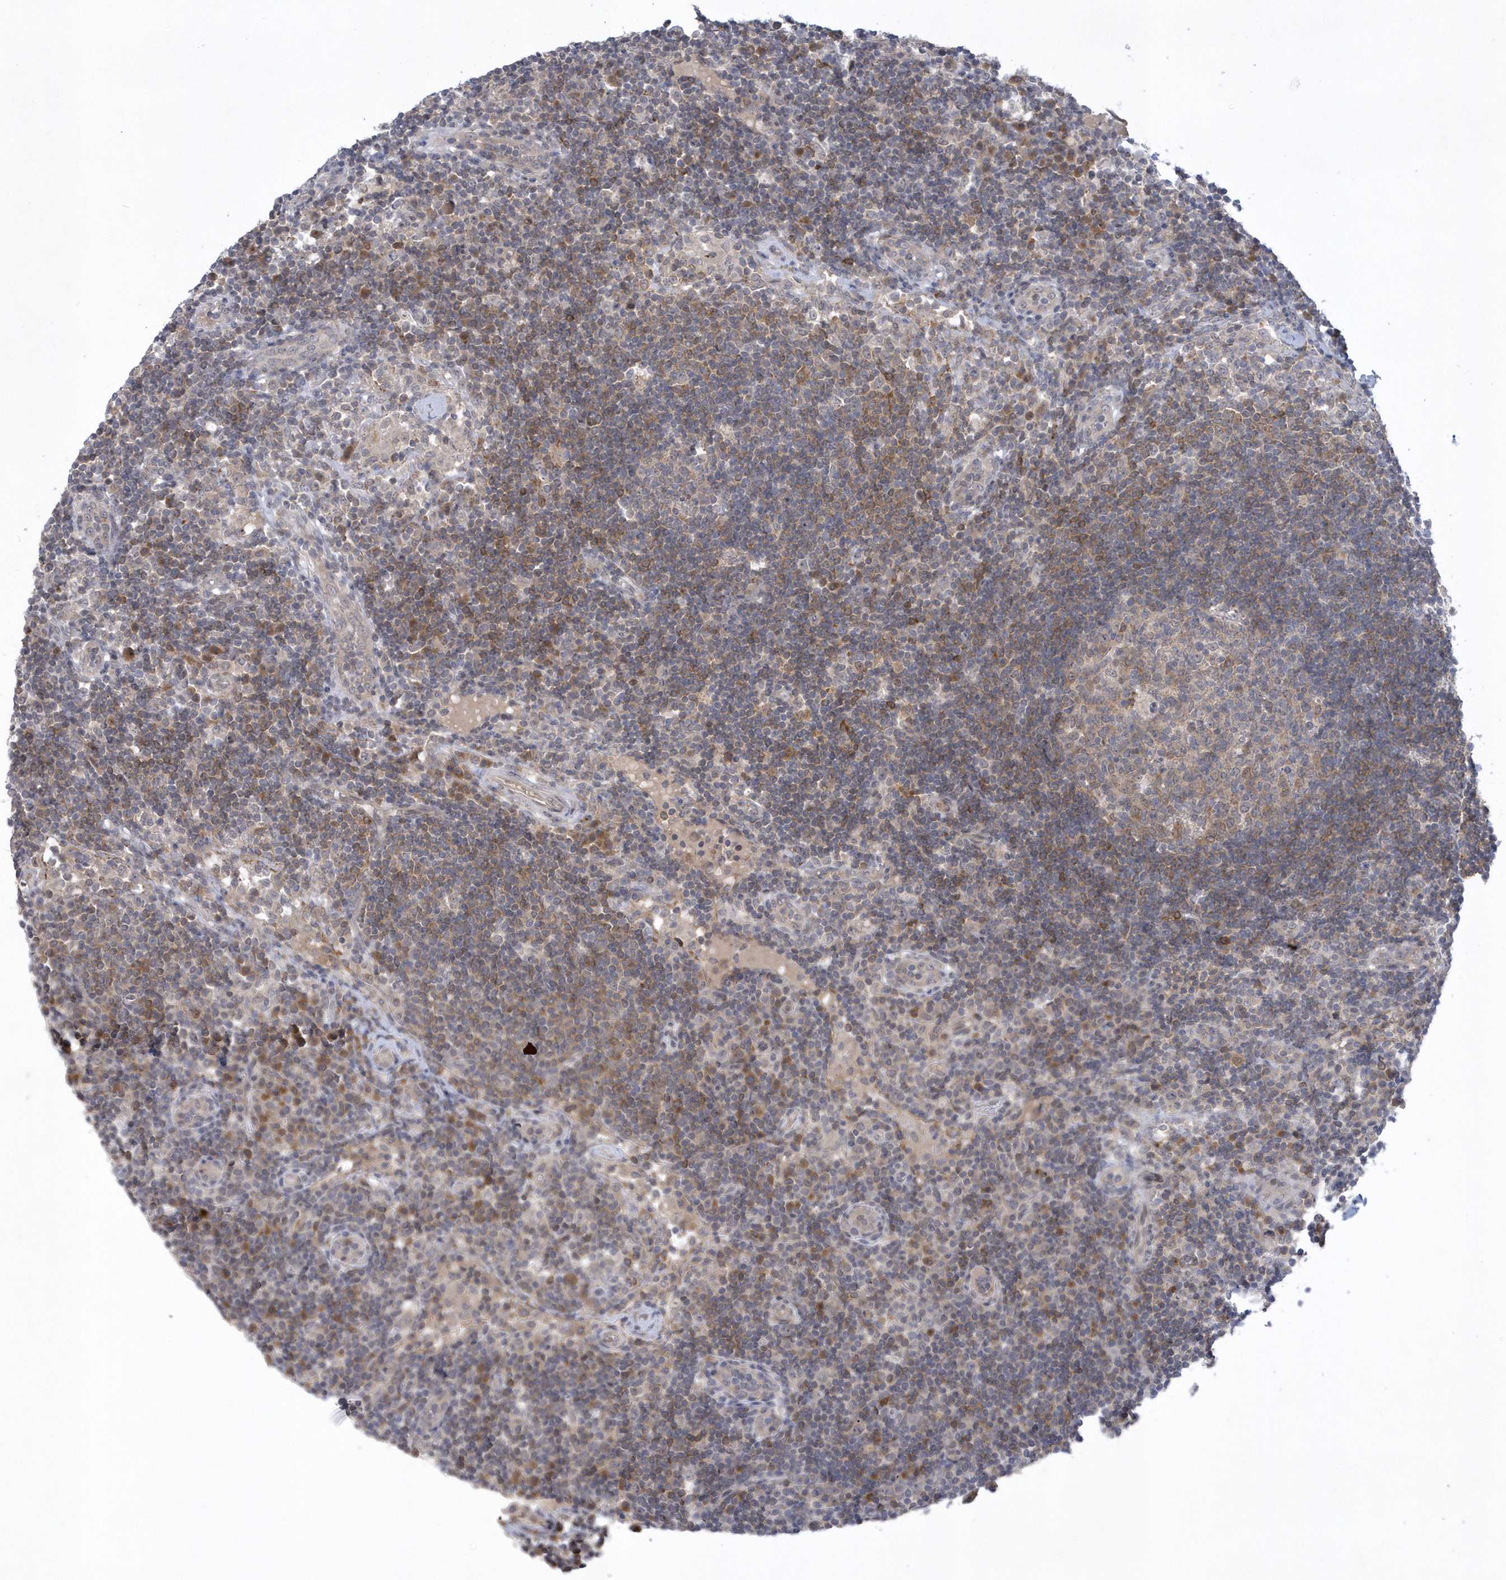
{"staining": {"intensity": "weak", "quantity": "25%-75%", "location": "cytoplasmic/membranous"}, "tissue": "lymph node", "cell_type": "Germinal center cells", "image_type": "normal", "snomed": [{"axis": "morphology", "description": "Normal tissue, NOS"}, {"axis": "topography", "description": "Lymph node"}], "caption": "A high-resolution image shows immunohistochemistry (IHC) staining of normal lymph node, which exhibits weak cytoplasmic/membranous positivity in about 25%-75% of germinal center cells.", "gene": "ZC3H12D", "patient": {"sex": "female", "age": 53}}